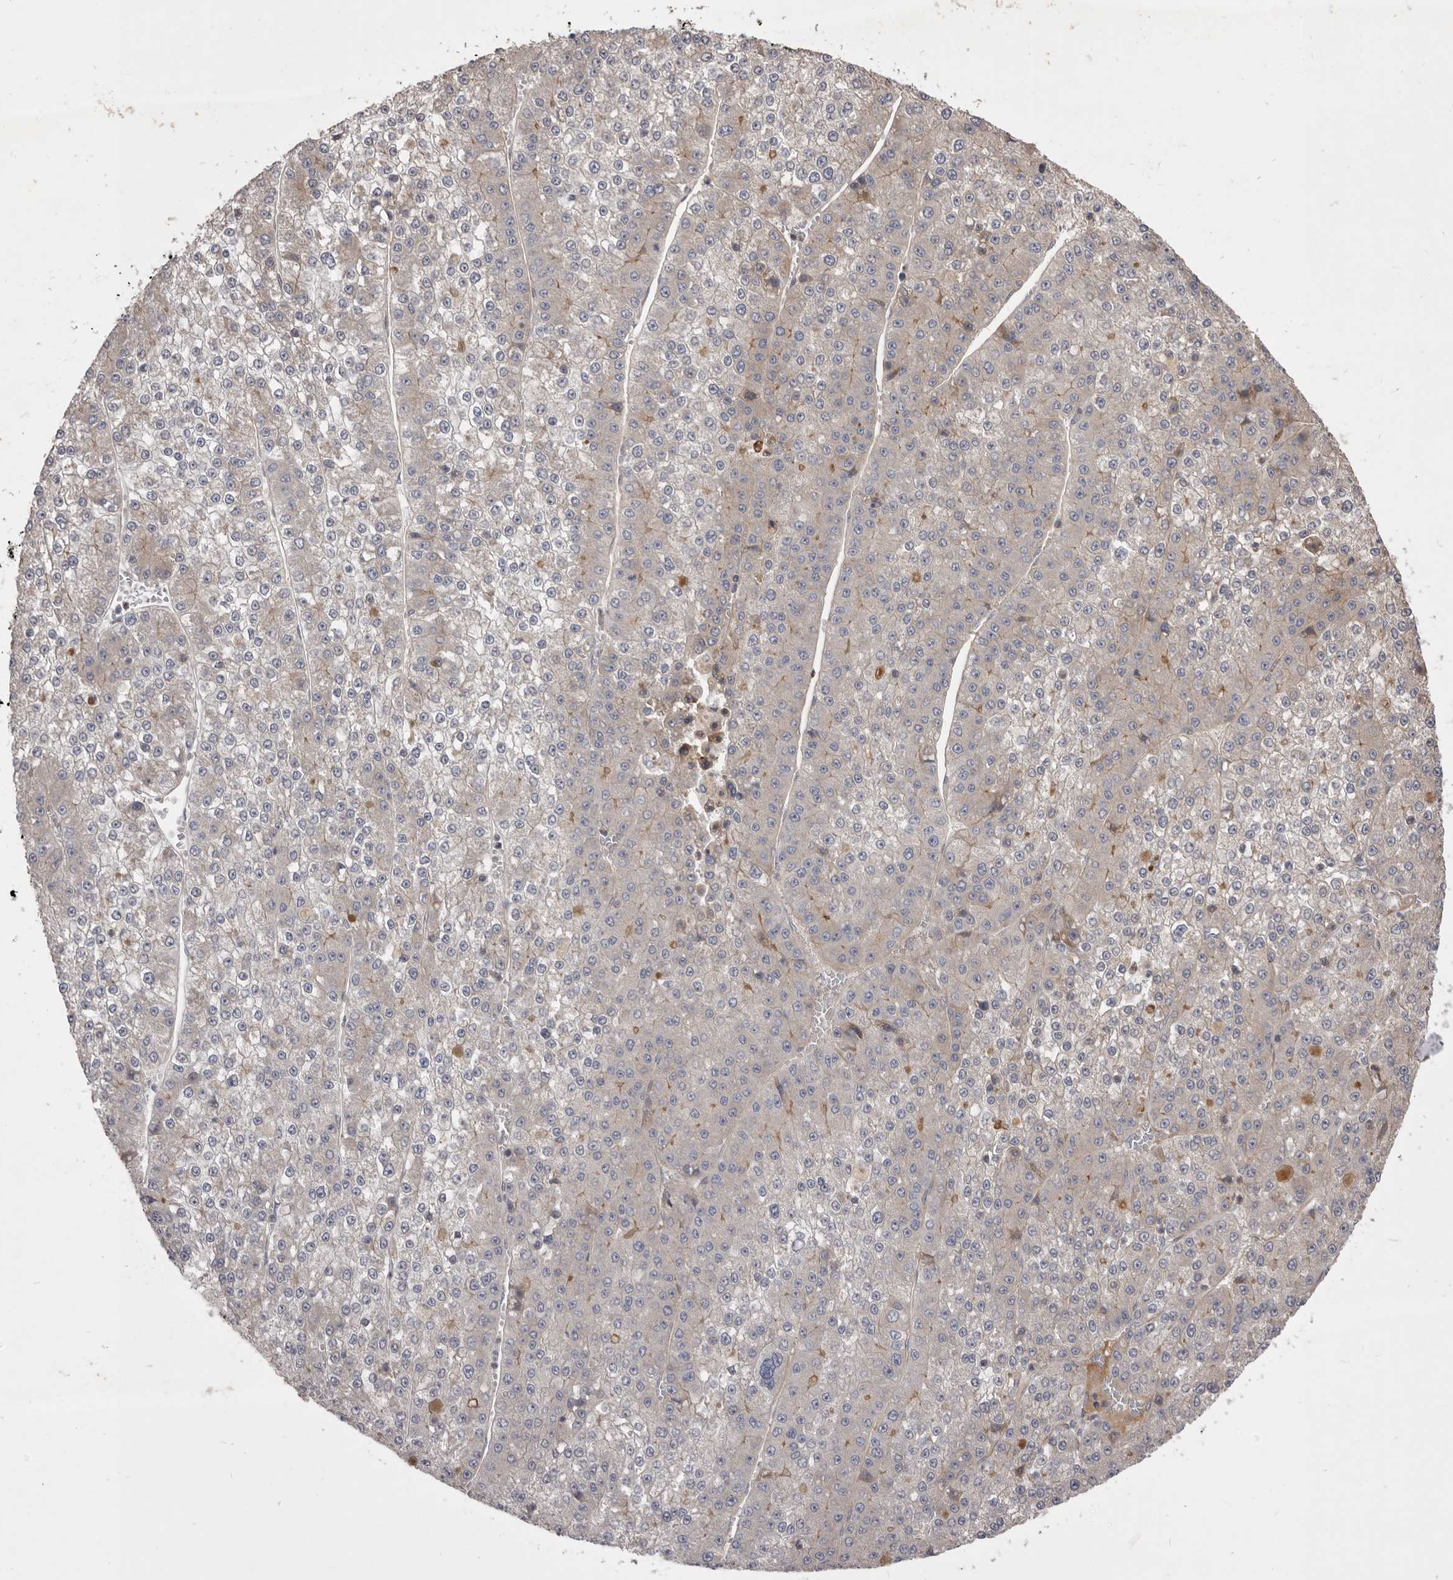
{"staining": {"intensity": "weak", "quantity": "<25%", "location": "cytoplasmic/membranous"}, "tissue": "liver cancer", "cell_type": "Tumor cells", "image_type": "cancer", "snomed": [{"axis": "morphology", "description": "Carcinoma, Hepatocellular, NOS"}, {"axis": "topography", "description": "Liver"}], "caption": "Immunohistochemistry of human liver hepatocellular carcinoma exhibits no positivity in tumor cells.", "gene": "VPS45", "patient": {"sex": "female", "age": 73}}